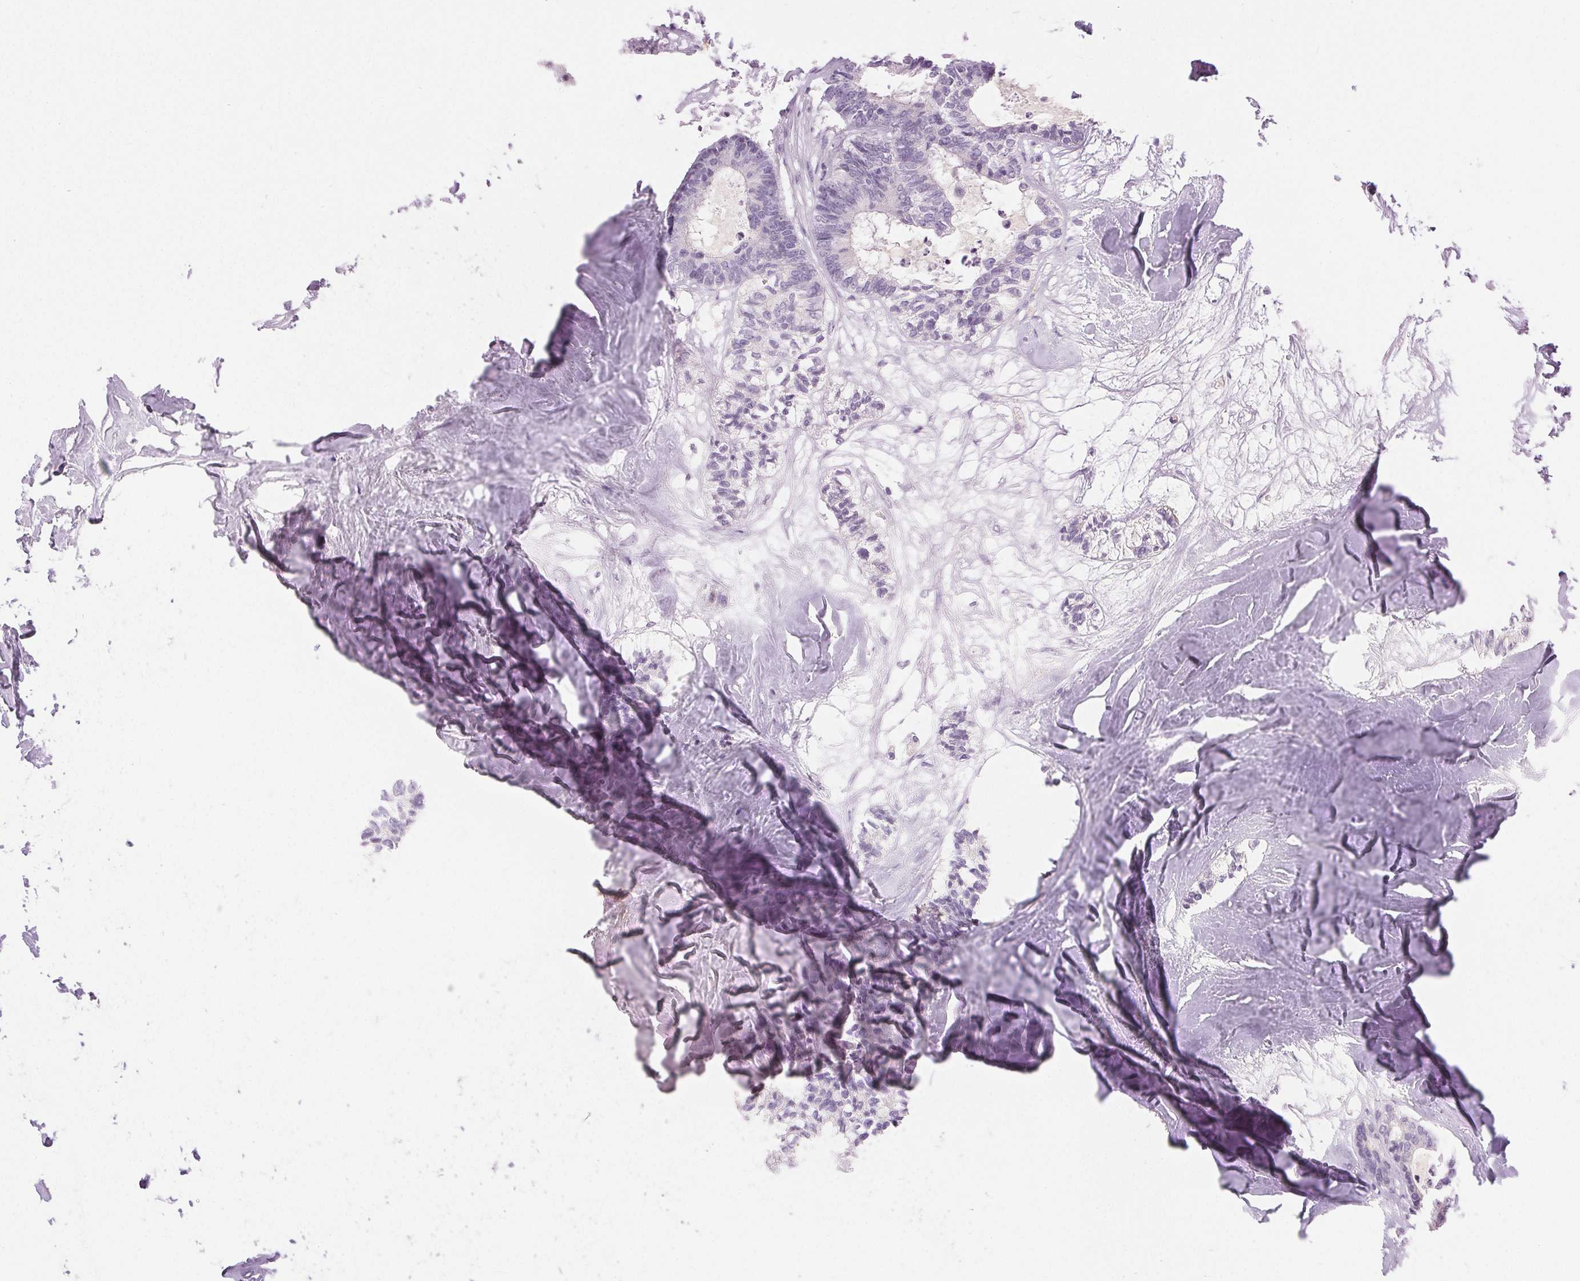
{"staining": {"intensity": "negative", "quantity": "none", "location": "none"}, "tissue": "colorectal cancer", "cell_type": "Tumor cells", "image_type": "cancer", "snomed": [{"axis": "morphology", "description": "Adenocarcinoma, NOS"}, {"axis": "topography", "description": "Colon"}, {"axis": "topography", "description": "Rectum"}], "caption": "Tumor cells show no significant protein positivity in colorectal cancer (adenocarcinoma). (DAB (3,3'-diaminobenzidine) immunohistochemistry with hematoxylin counter stain).", "gene": "DSG3", "patient": {"sex": "male", "age": 57}}